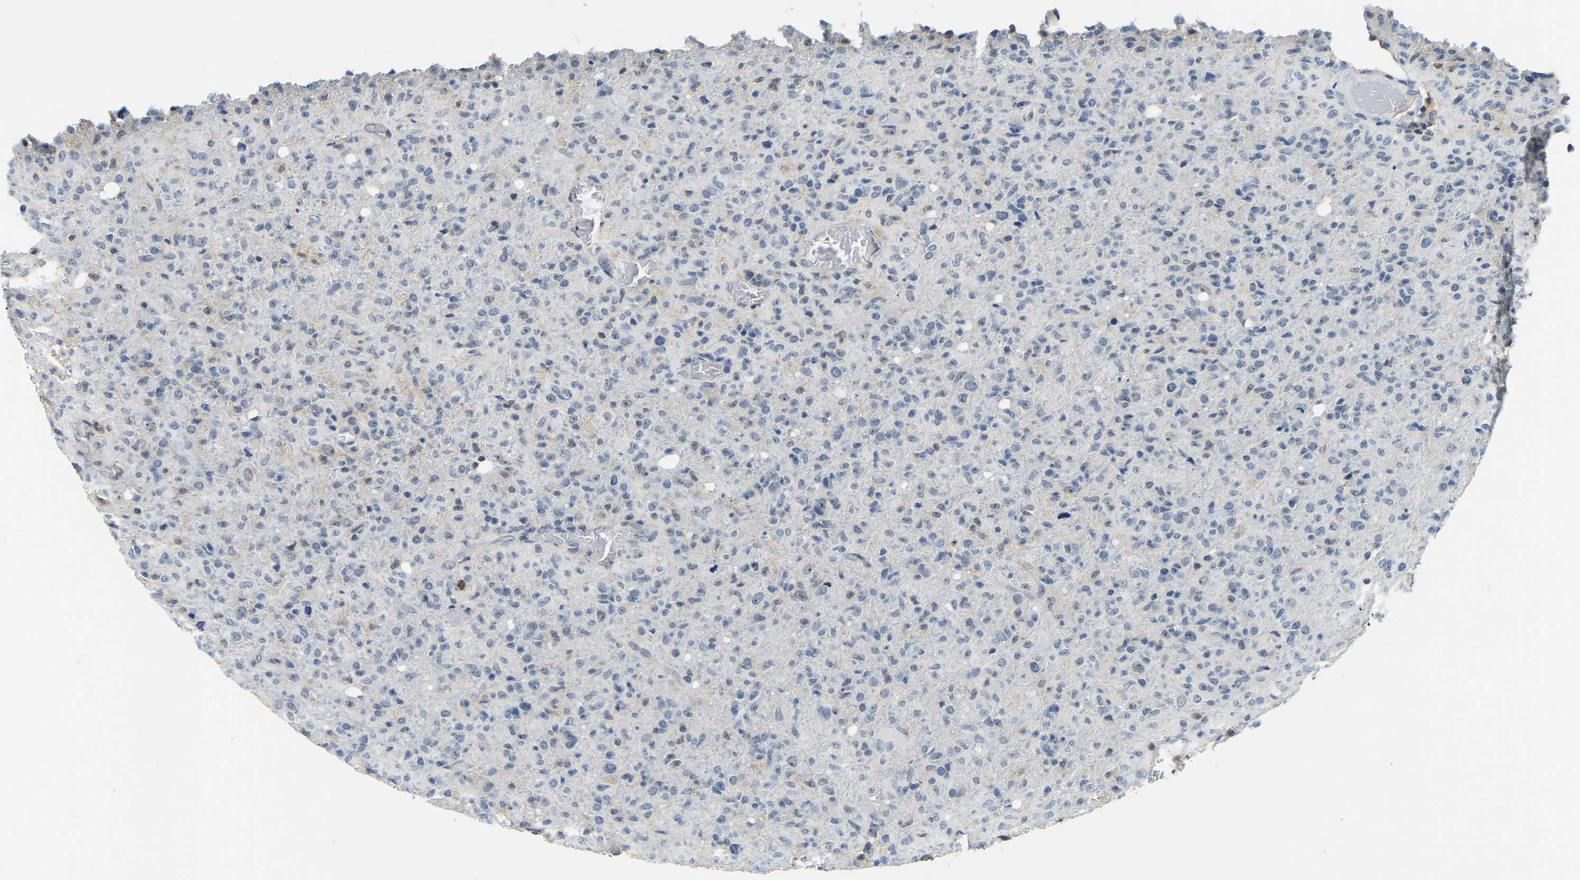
{"staining": {"intensity": "negative", "quantity": "none", "location": "none"}, "tissue": "glioma", "cell_type": "Tumor cells", "image_type": "cancer", "snomed": [{"axis": "morphology", "description": "Glioma, malignant, High grade"}, {"axis": "topography", "description": "Brain"}], "caption": "This histopathology image is of malignant high-grade glioma stained with immunohistochemistry (IHC) to label a protein in brown with the nuclei are counter-stained blue. There is no positivity in tumor cells.", "gene": "RRP1", "patient": {"sex": "female", "age": 57}}